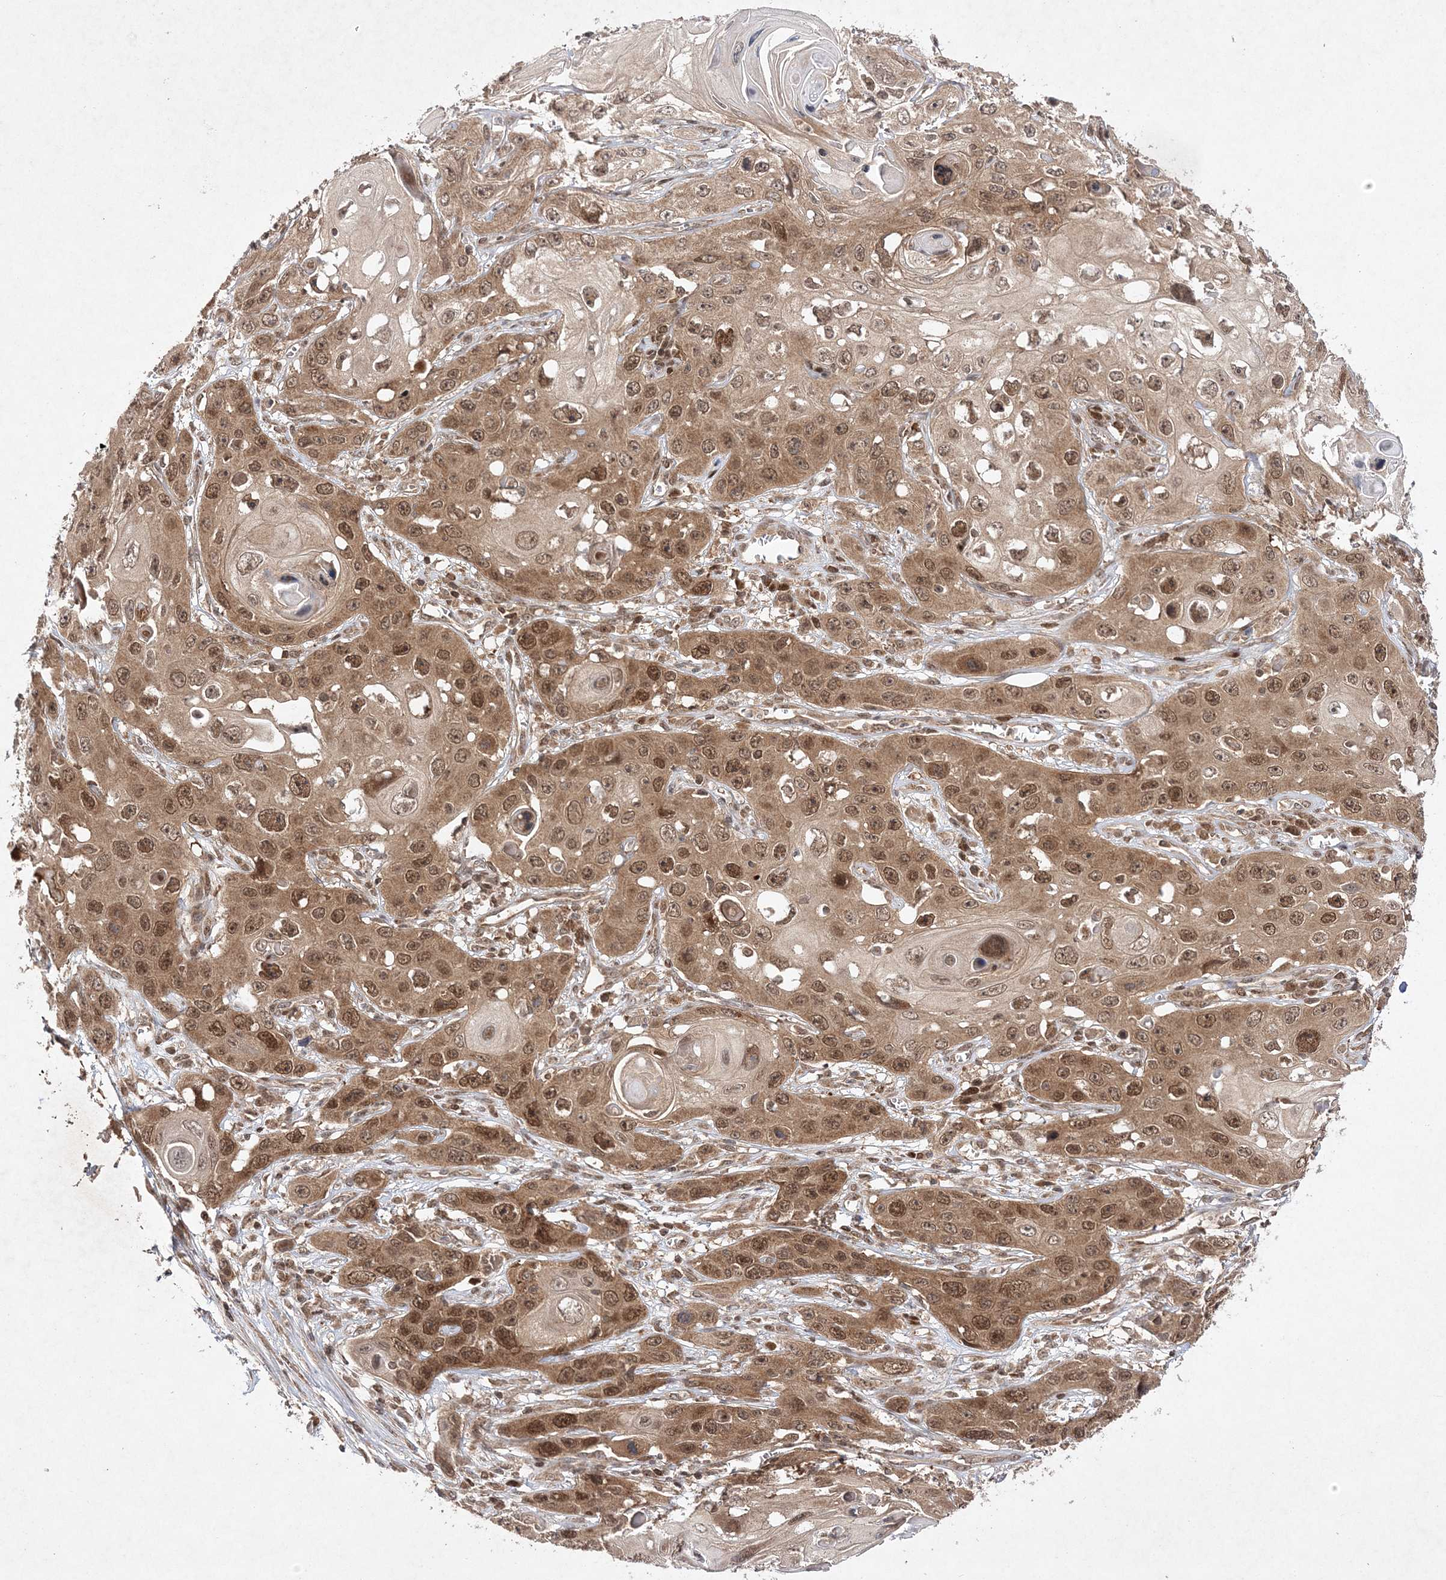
{"staining": {"intensity": "moderate", "quantity": ">75%", "location": "cytoplasmic/membranous,nuclear"}, "tissue": "skin cancer", "cell_type": "Tumor cells", "image_type": "cancer", "snomed": [{"axis": "morphology", "description": "Squamous cell carcinoma, NOS"}, {"axis": "topography", "description": "Skin"}], "caption": "DAB (3,3'-diaminobenzidine) immunohistochemical staining of human skin cancer (squamous cell carcinoma) shows moderate cytoplasmic/membranous and nuclear protein expression in about >75% of tumor cells.", "gene": "NIF3L1", "patient": {"sex": "male", "age": 55}}